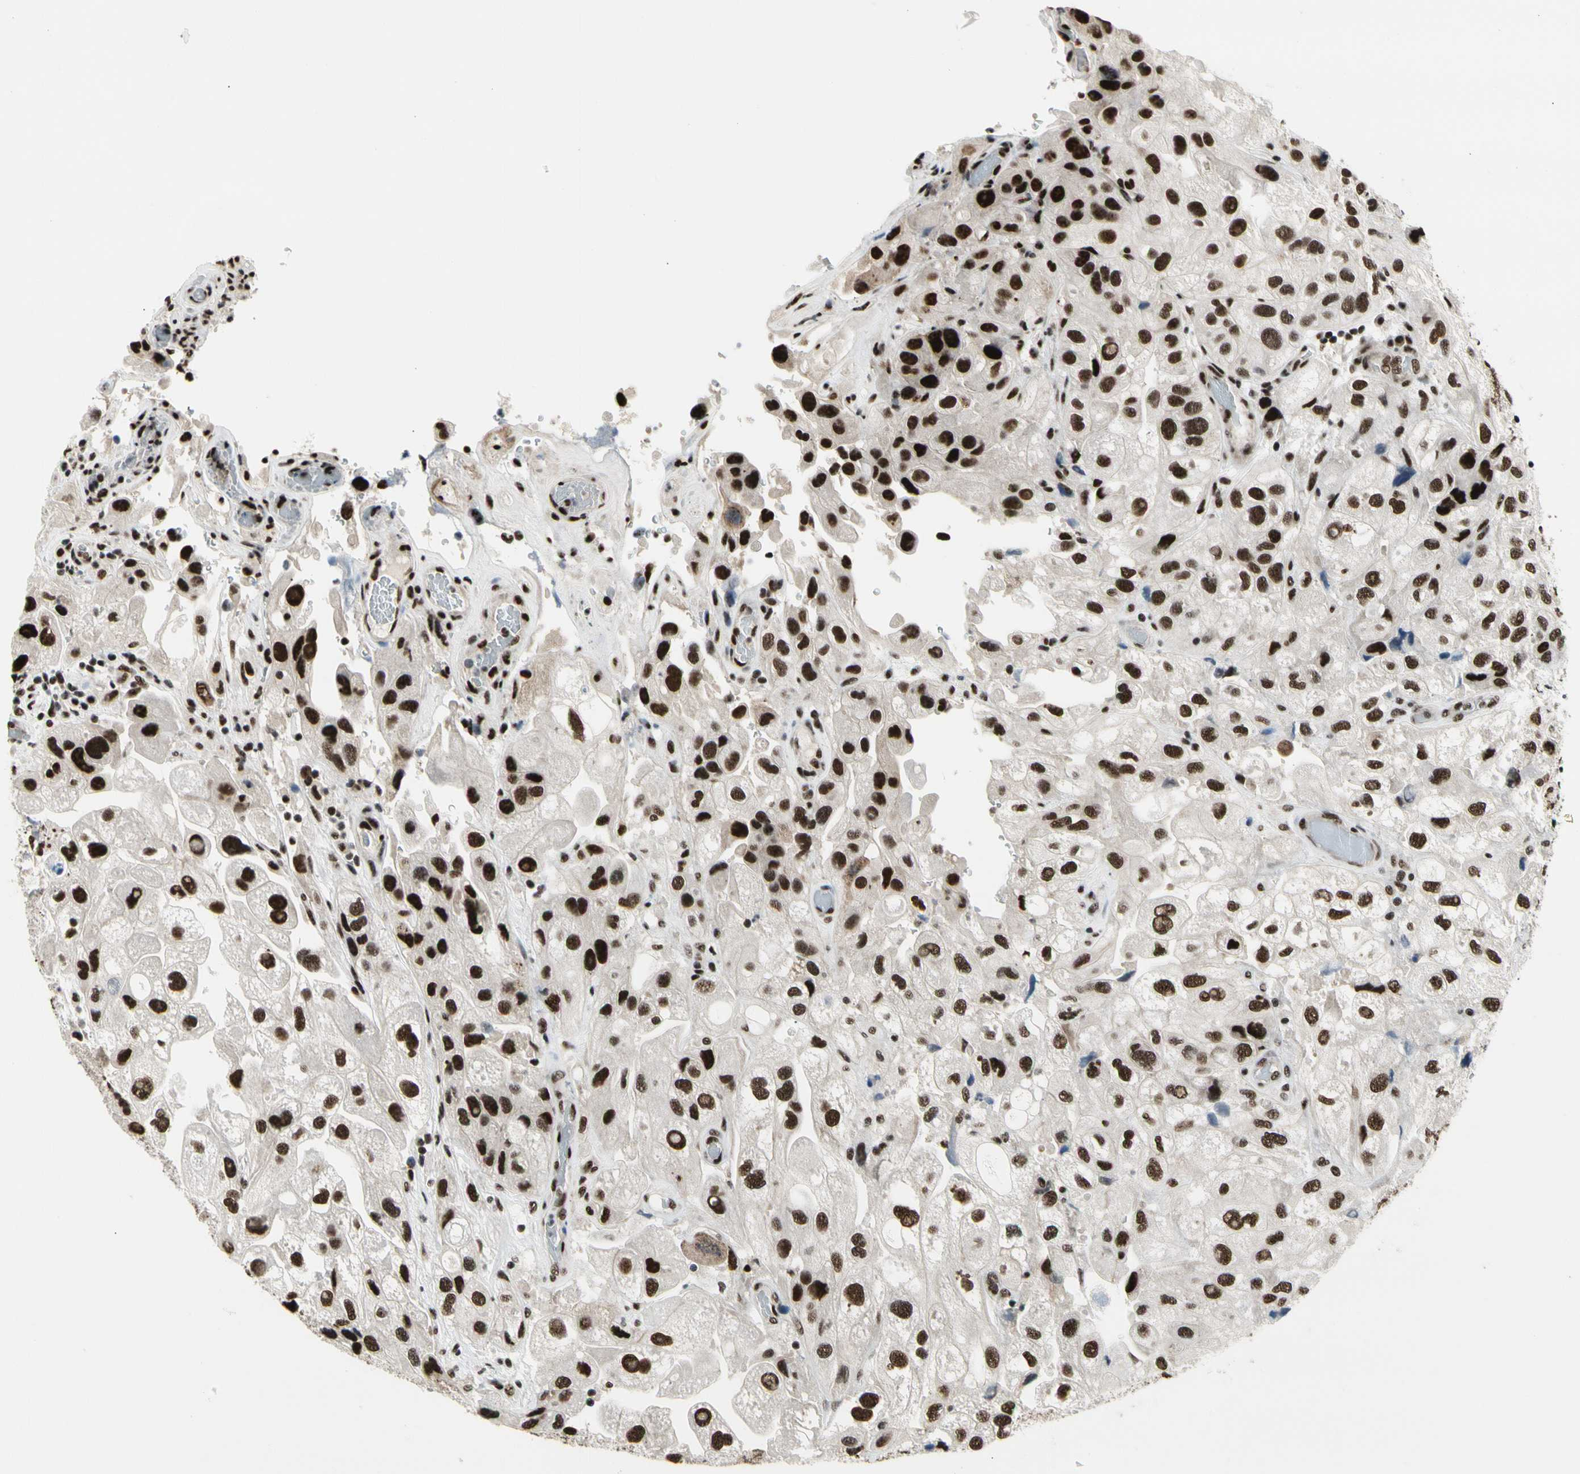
{"staining": {"intensity": "strong", "quantity": ">75%", "location": "nuclear"}, "tissue": "urothelial cancer", "cell_type": "Tumor cells", "image_type": "cancer", "snomed": [{"axis": "morphology", "description": "Urothelial carcinoma, High grade"}, {"axis": "topography", "description": "Urinary bladder"}], "caption": "Human urothelial carcinoma (high-grade) stained with a brown dye exhibits strong nuclear positive positivity in about >75% of tumor cells.", "gene": "SRSF11", "patient": {"sex": "female", "age": 64}}